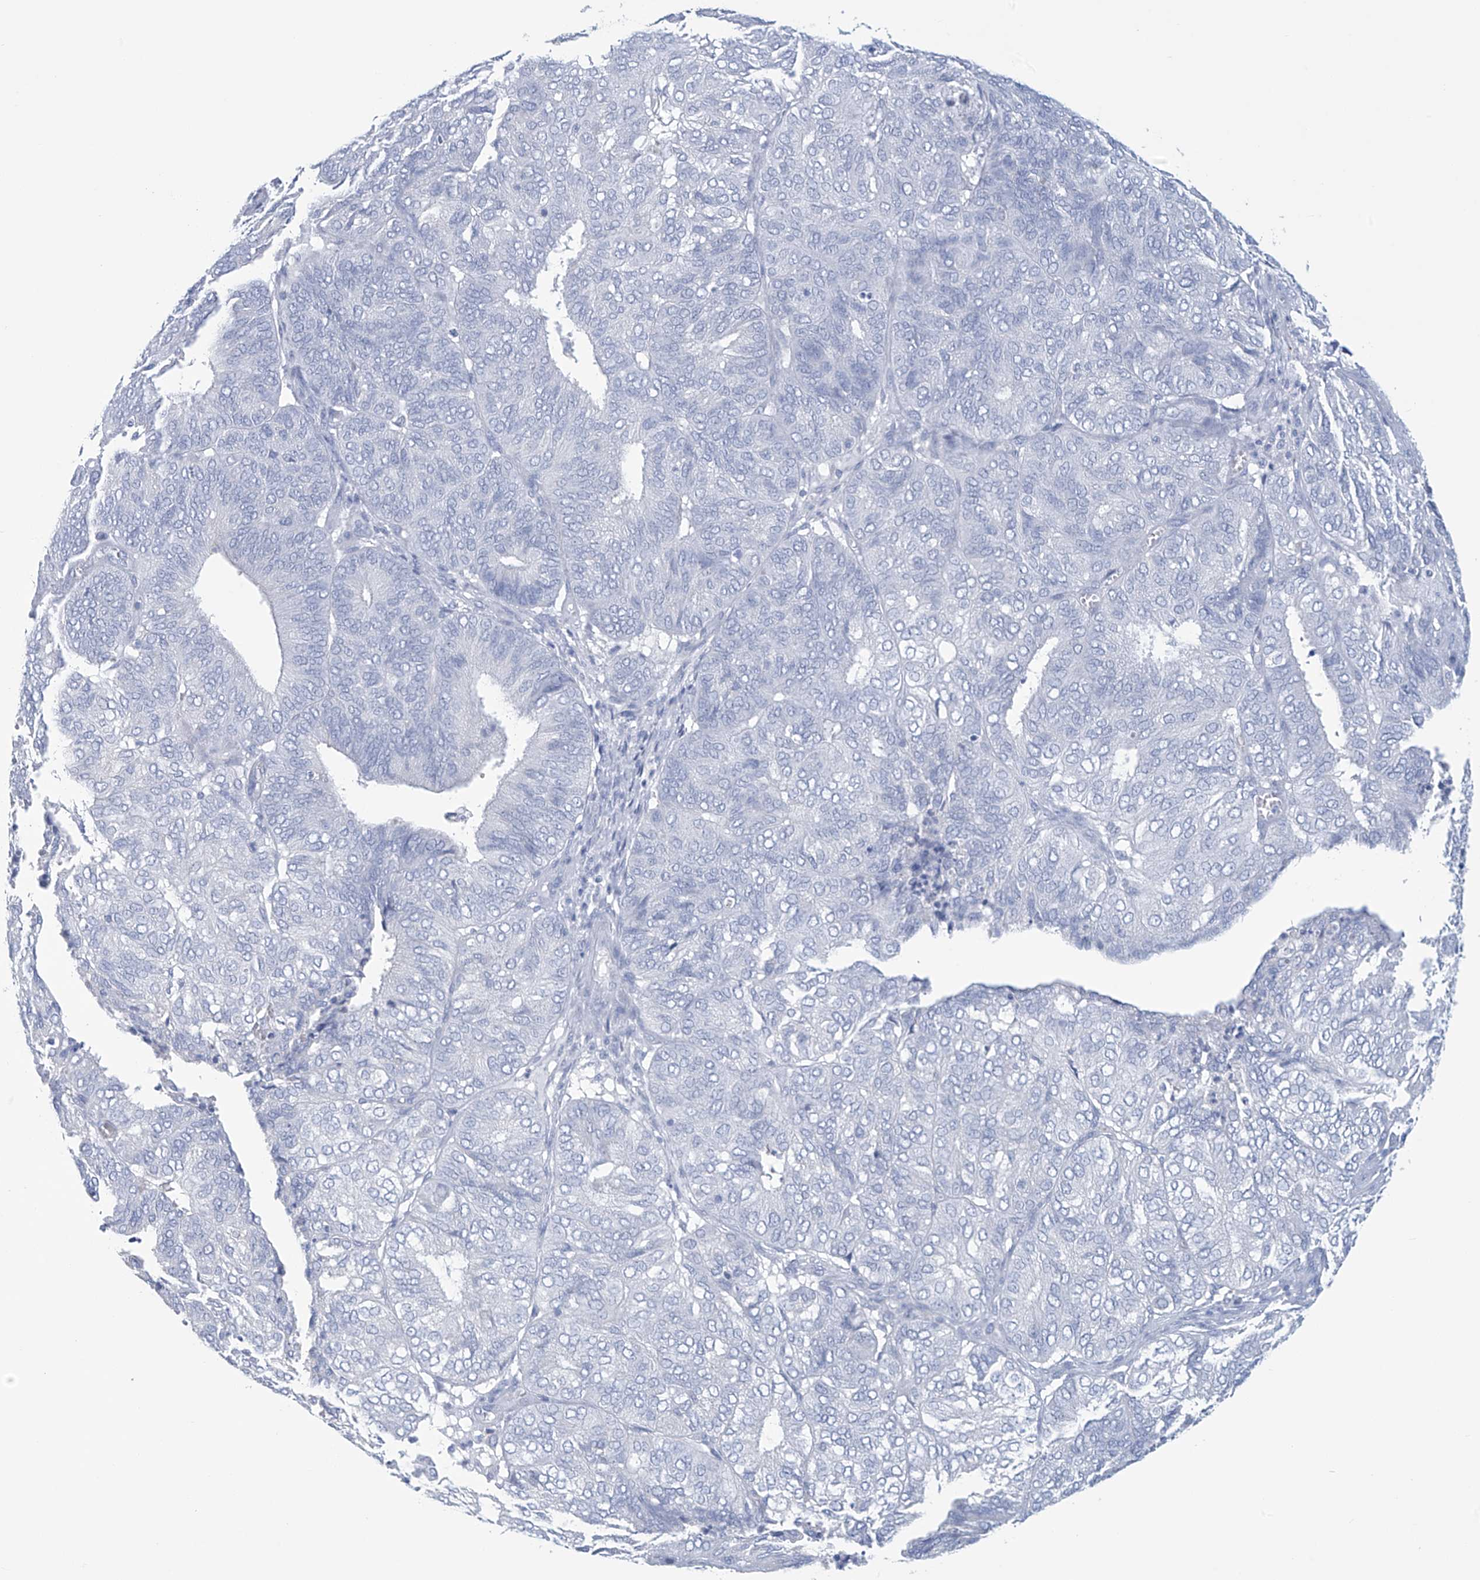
{"staining": {"intensity": "negative", "quantity": "none", "location": "none"}, "tissue": "endometrial cancer", "cell_type": "Tumor cells", "image_type": "cancer", "snomed": [{"axis": "morphology", "description": "Adenocarcinoma, NOS"}, {"axis": "topography", "description": "Uterus"}], "caption": "There is no significant positivity in tumor cells of endometrial adenocarcinoma.", "gene": "DSP", "patient": {"sex": "female", "age": 60}}